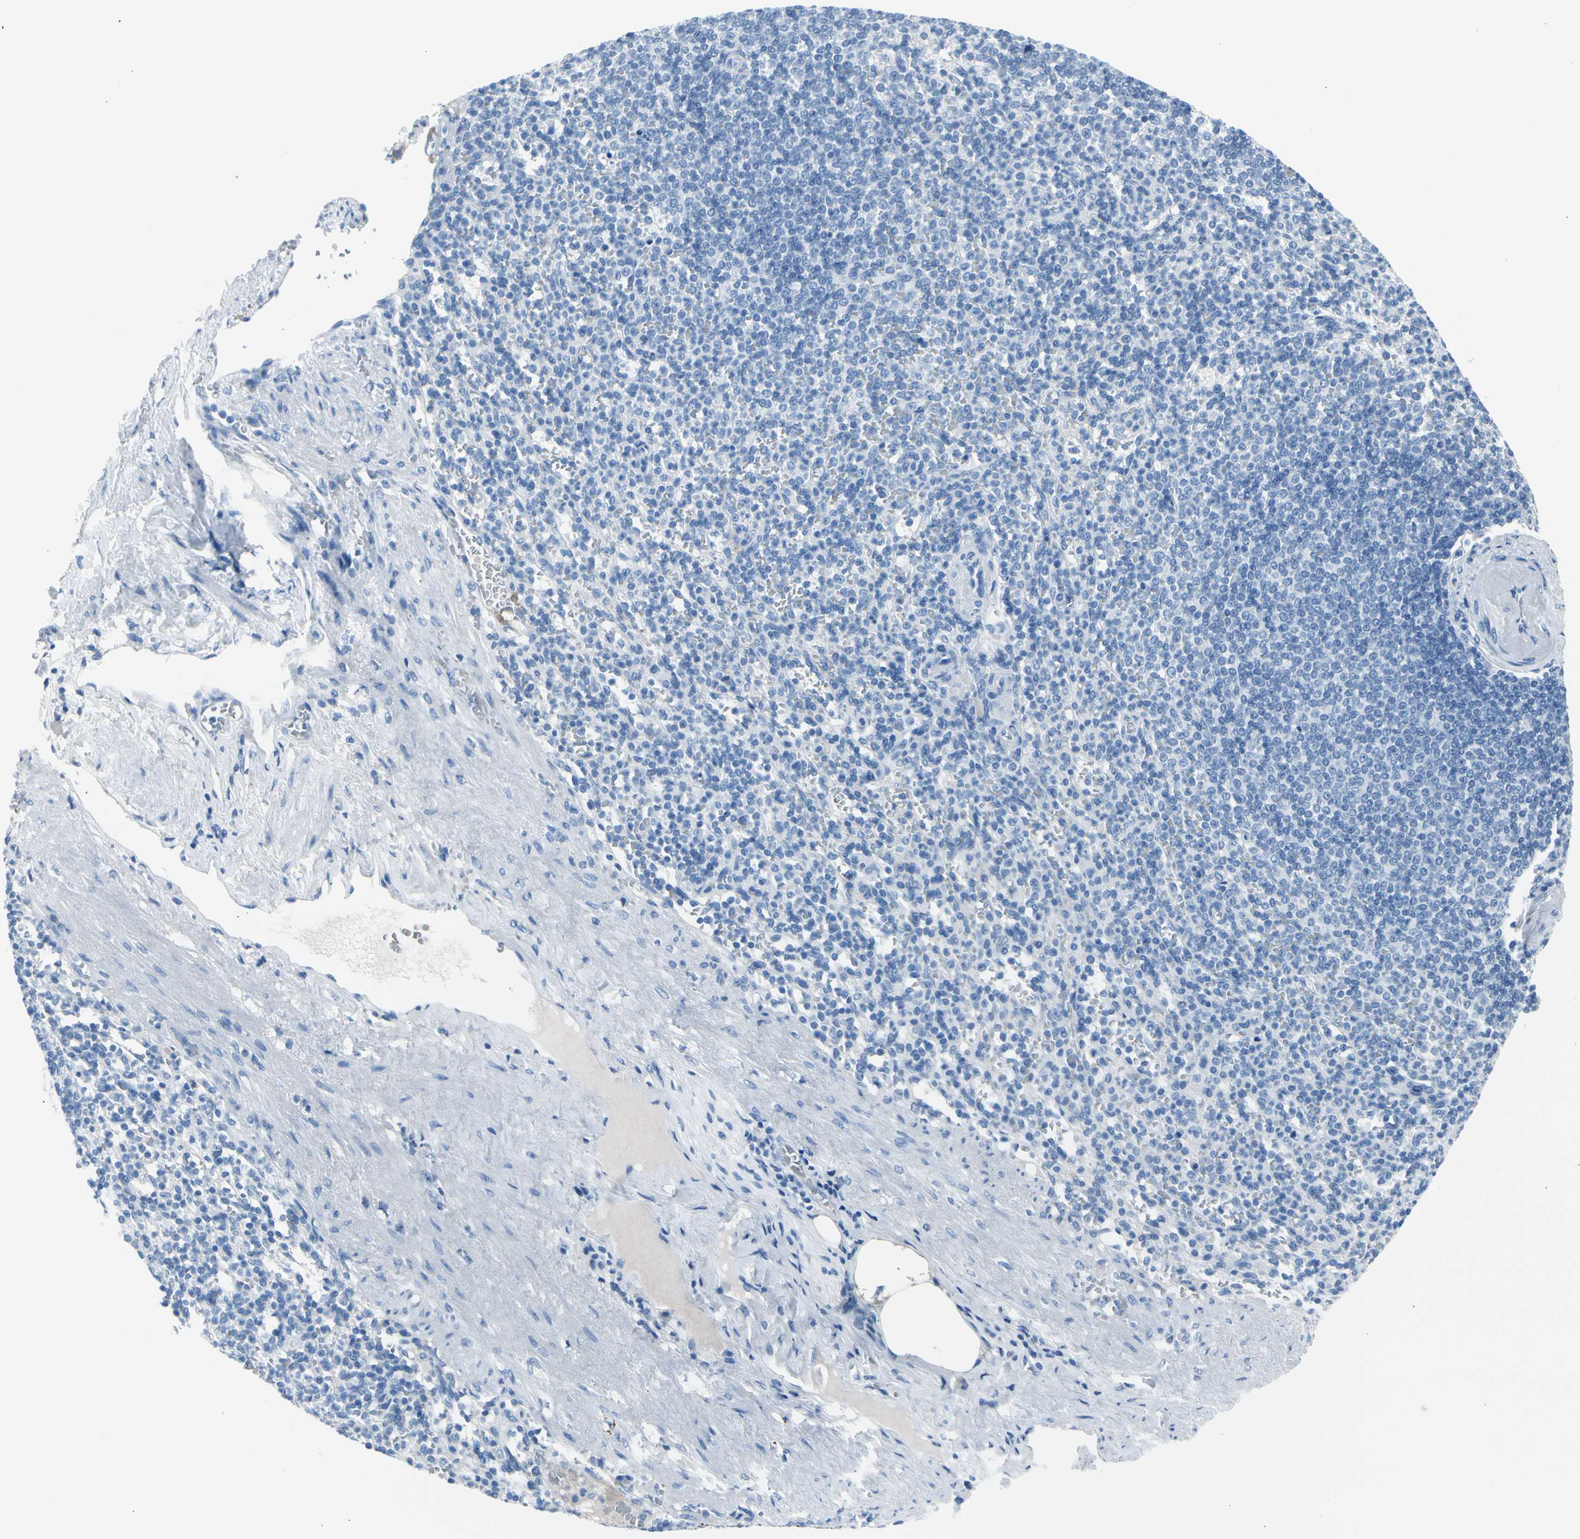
{"staining": {"intensity": "negative", "quantity": "none", "location": "none"}, "tissue": "spleen", "cell_type": "Cells in red pulp", "image_type": "normal", "snomed": [{"axis": "morphology", "description": "Normal tissue, NOS"}, {"axis": "topography", "description": "Spleen"}], "caption": "Protein analysis of normal spleen shows no significant positivity in cells in red pulp. (Stains: DAB (3,3'-diaminobenzidine) IHC with hematoxylin counter stain, Microscopy: brightfield microscopy at high magnification).", "gene": "TPO", "patient": {"sex": "female", "age": 74}}